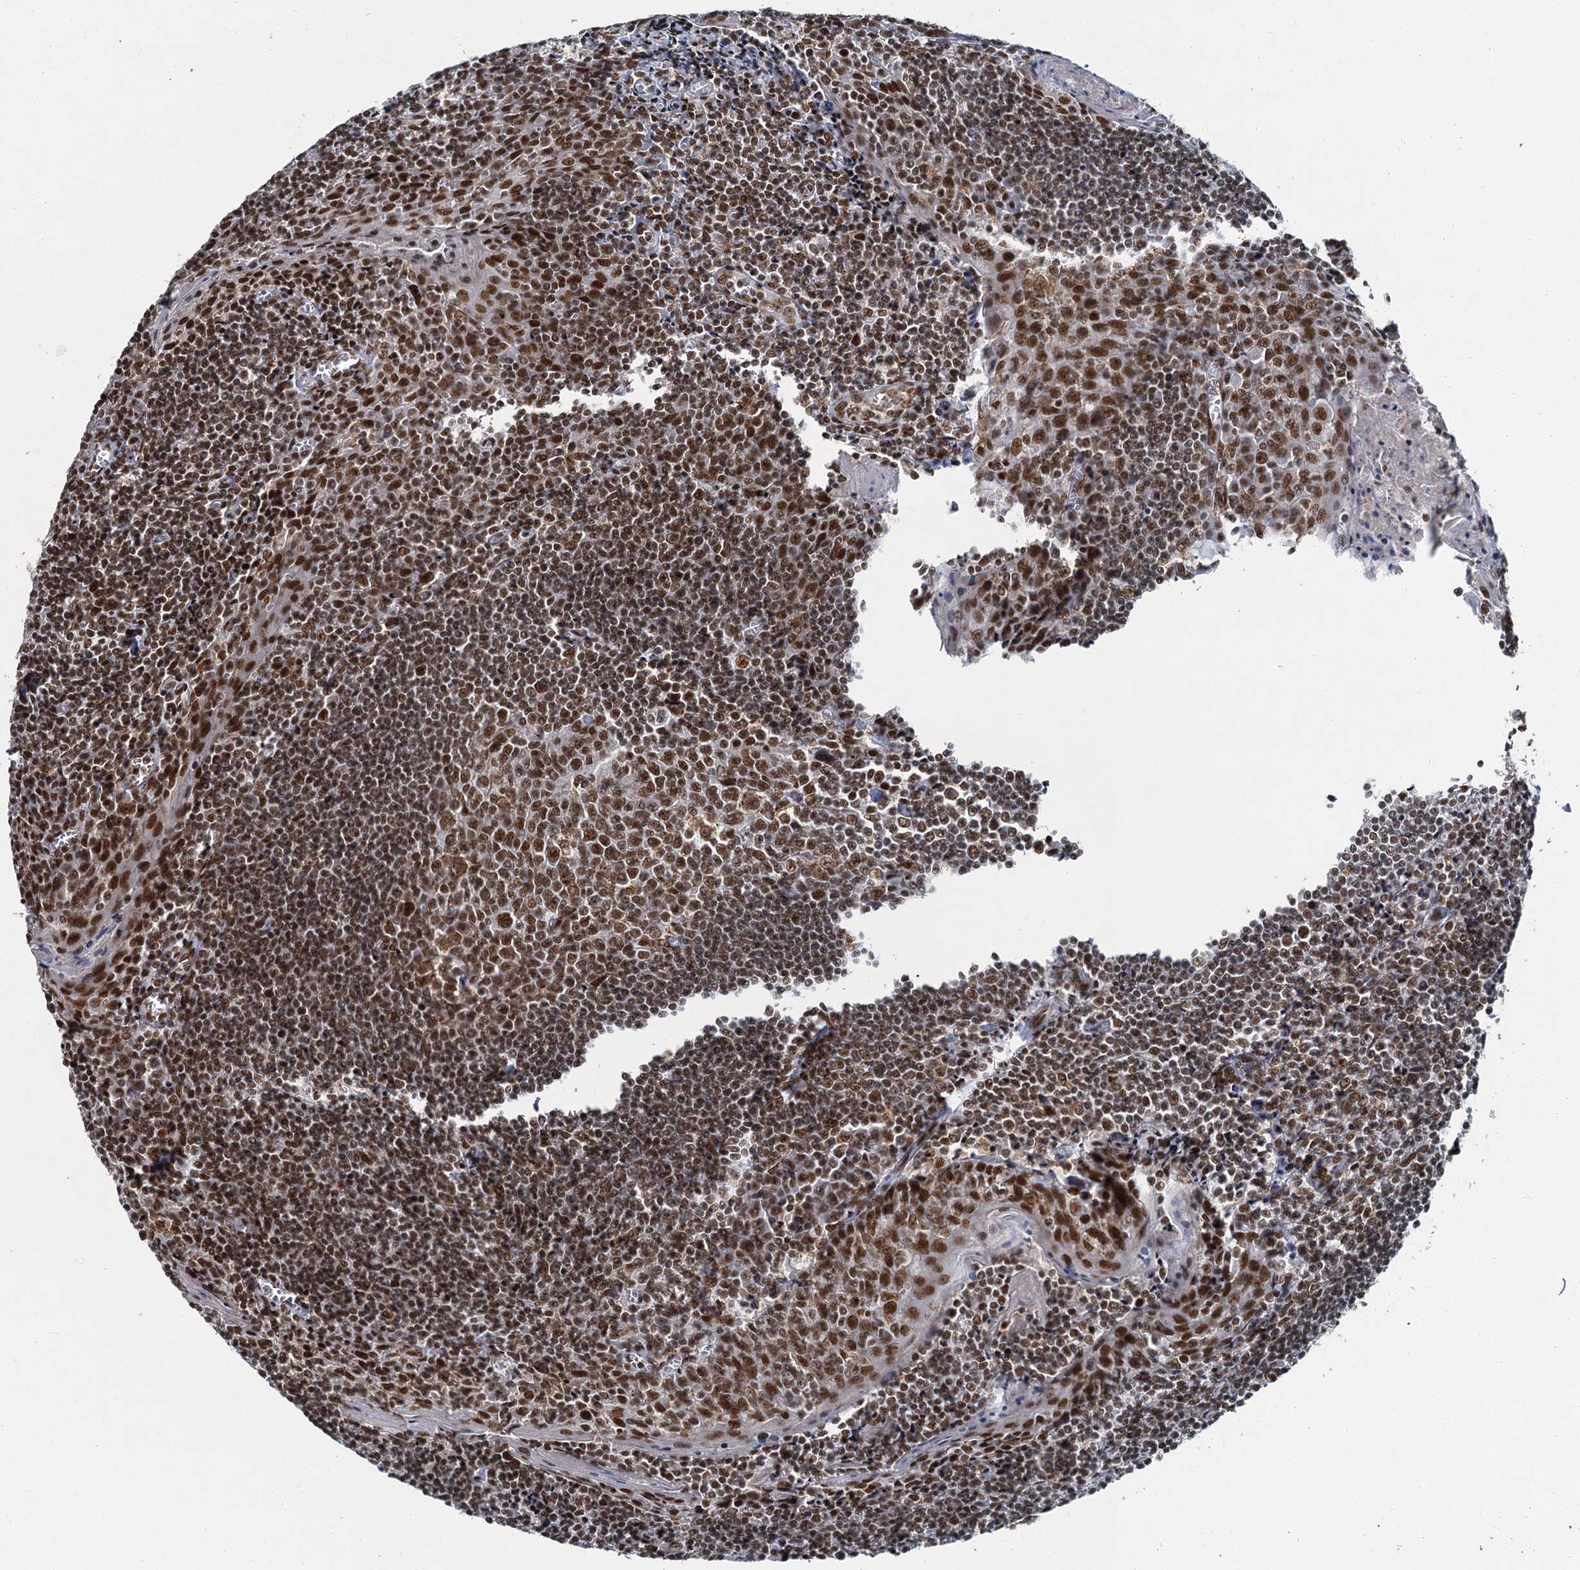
{"staining": {"intensity": "moderate", "quantity": "25%-75%", "location": "nuclear"}, "tissue": "tonsil", "cell_type": "Germinal center cells", "image_type": "normal", "snomed": [{"axis": "morphology", "description": "Normal tissue, NOS"}, {"axis": "topography", "description": "Tonsil"}], "caption": "Germinal center cells demonstrate medium levels of moderate nuclear staining in about 25%-75% of cells in benign tonsil. The staining was performed using DAB to visualize the protein expression in brown, while the nuclei were stained in blue with hematoxylin (Magnification: 20x).", "gene": "PPHLN1", "patient": {"sex": "male", "age": 27}}